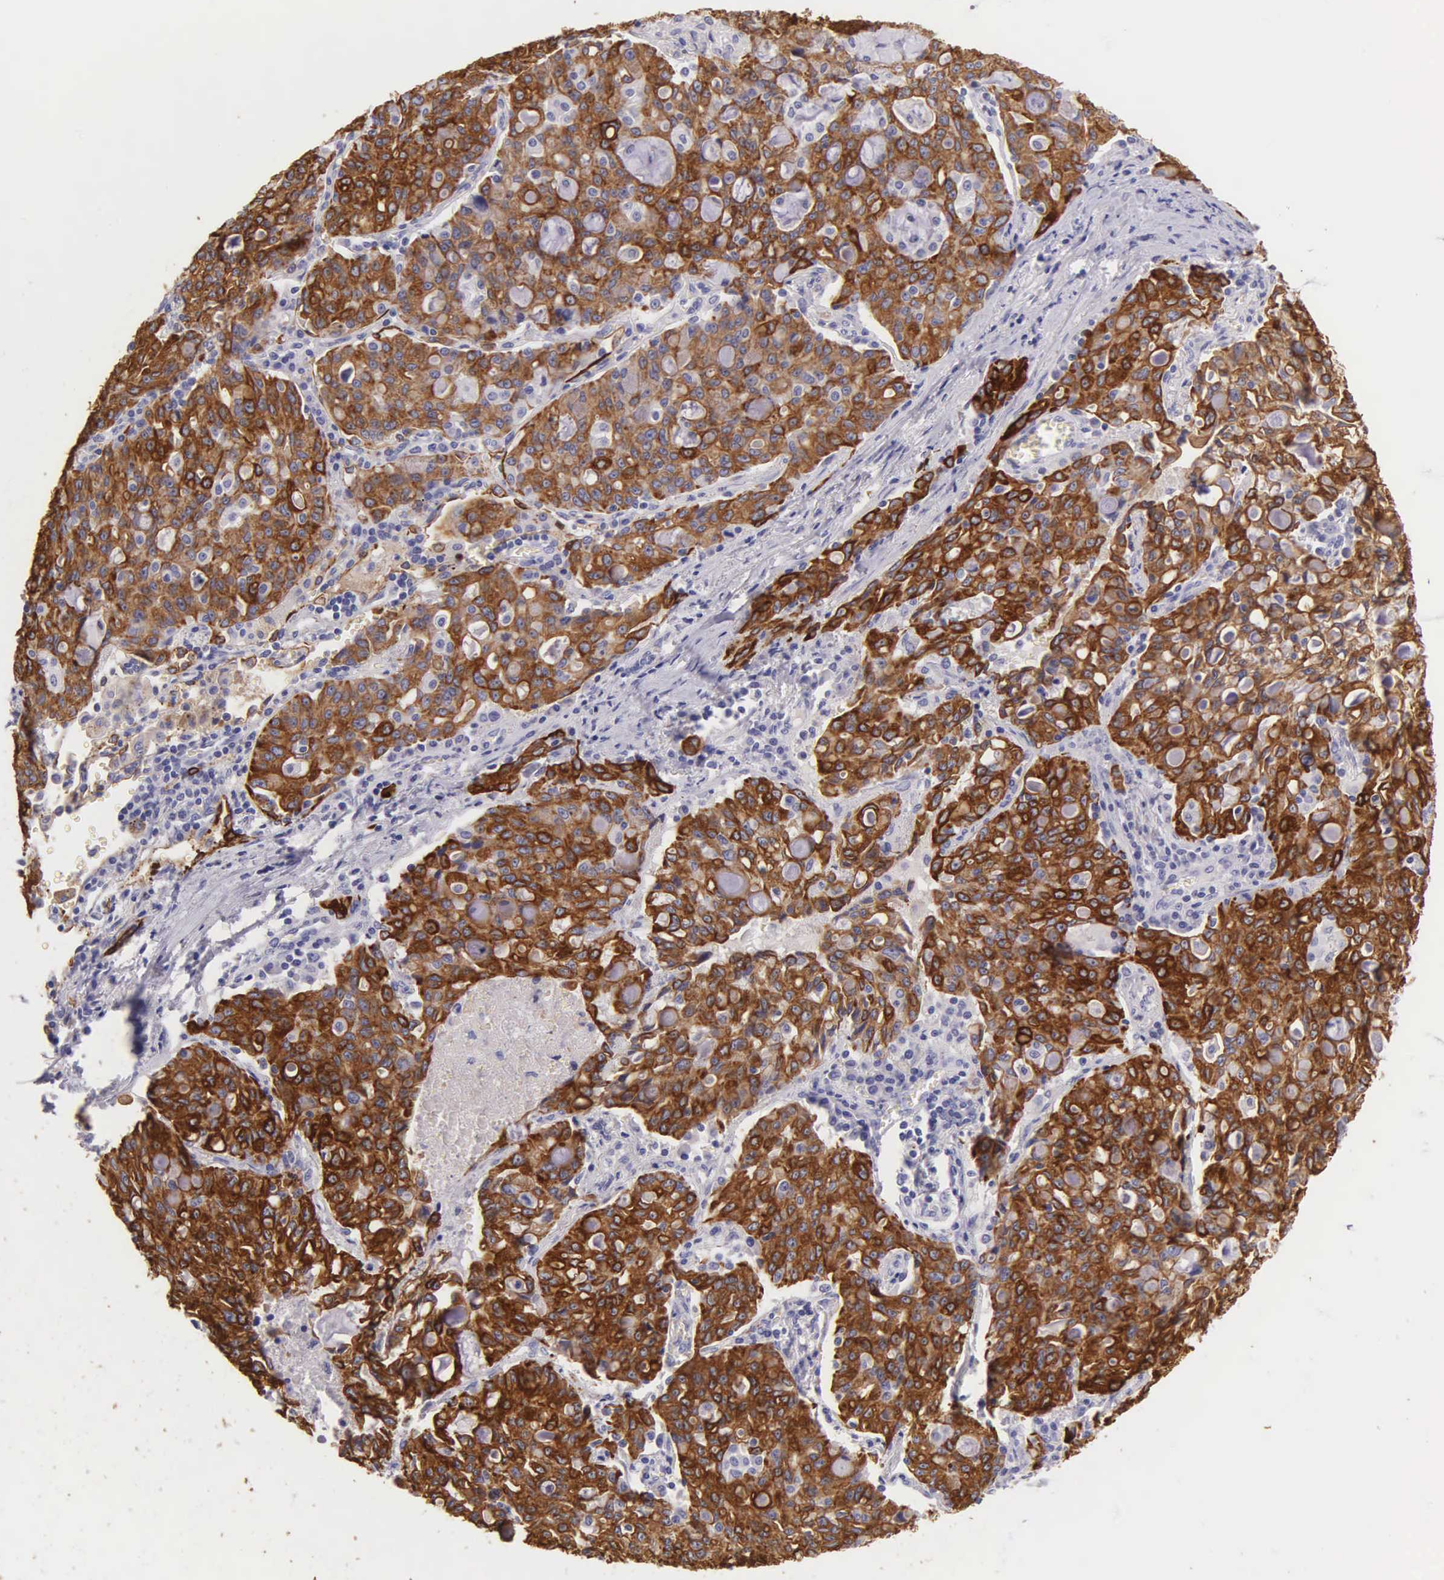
{"staining": {"intensity": "strong", "quantity": ">75%", "location": "cytoplasmic/membranous"}, "tissue": "lung cancer", "cell_type": "Tumor cells", "image_type": "cancer", "snomed": [{"axis": "morphology", "description": "Adenocarcinoma, NOS"}, {"axis": "topography", "description": "Lung"}], "caption": "Lung adenocarcinoma stained with DAB IHC displays high levels of strong cytoplasmic/membranous positivity in about >75% of tumor cells.", "gene": "KRT17", "patient": {"sex": "female", "age": 44}}